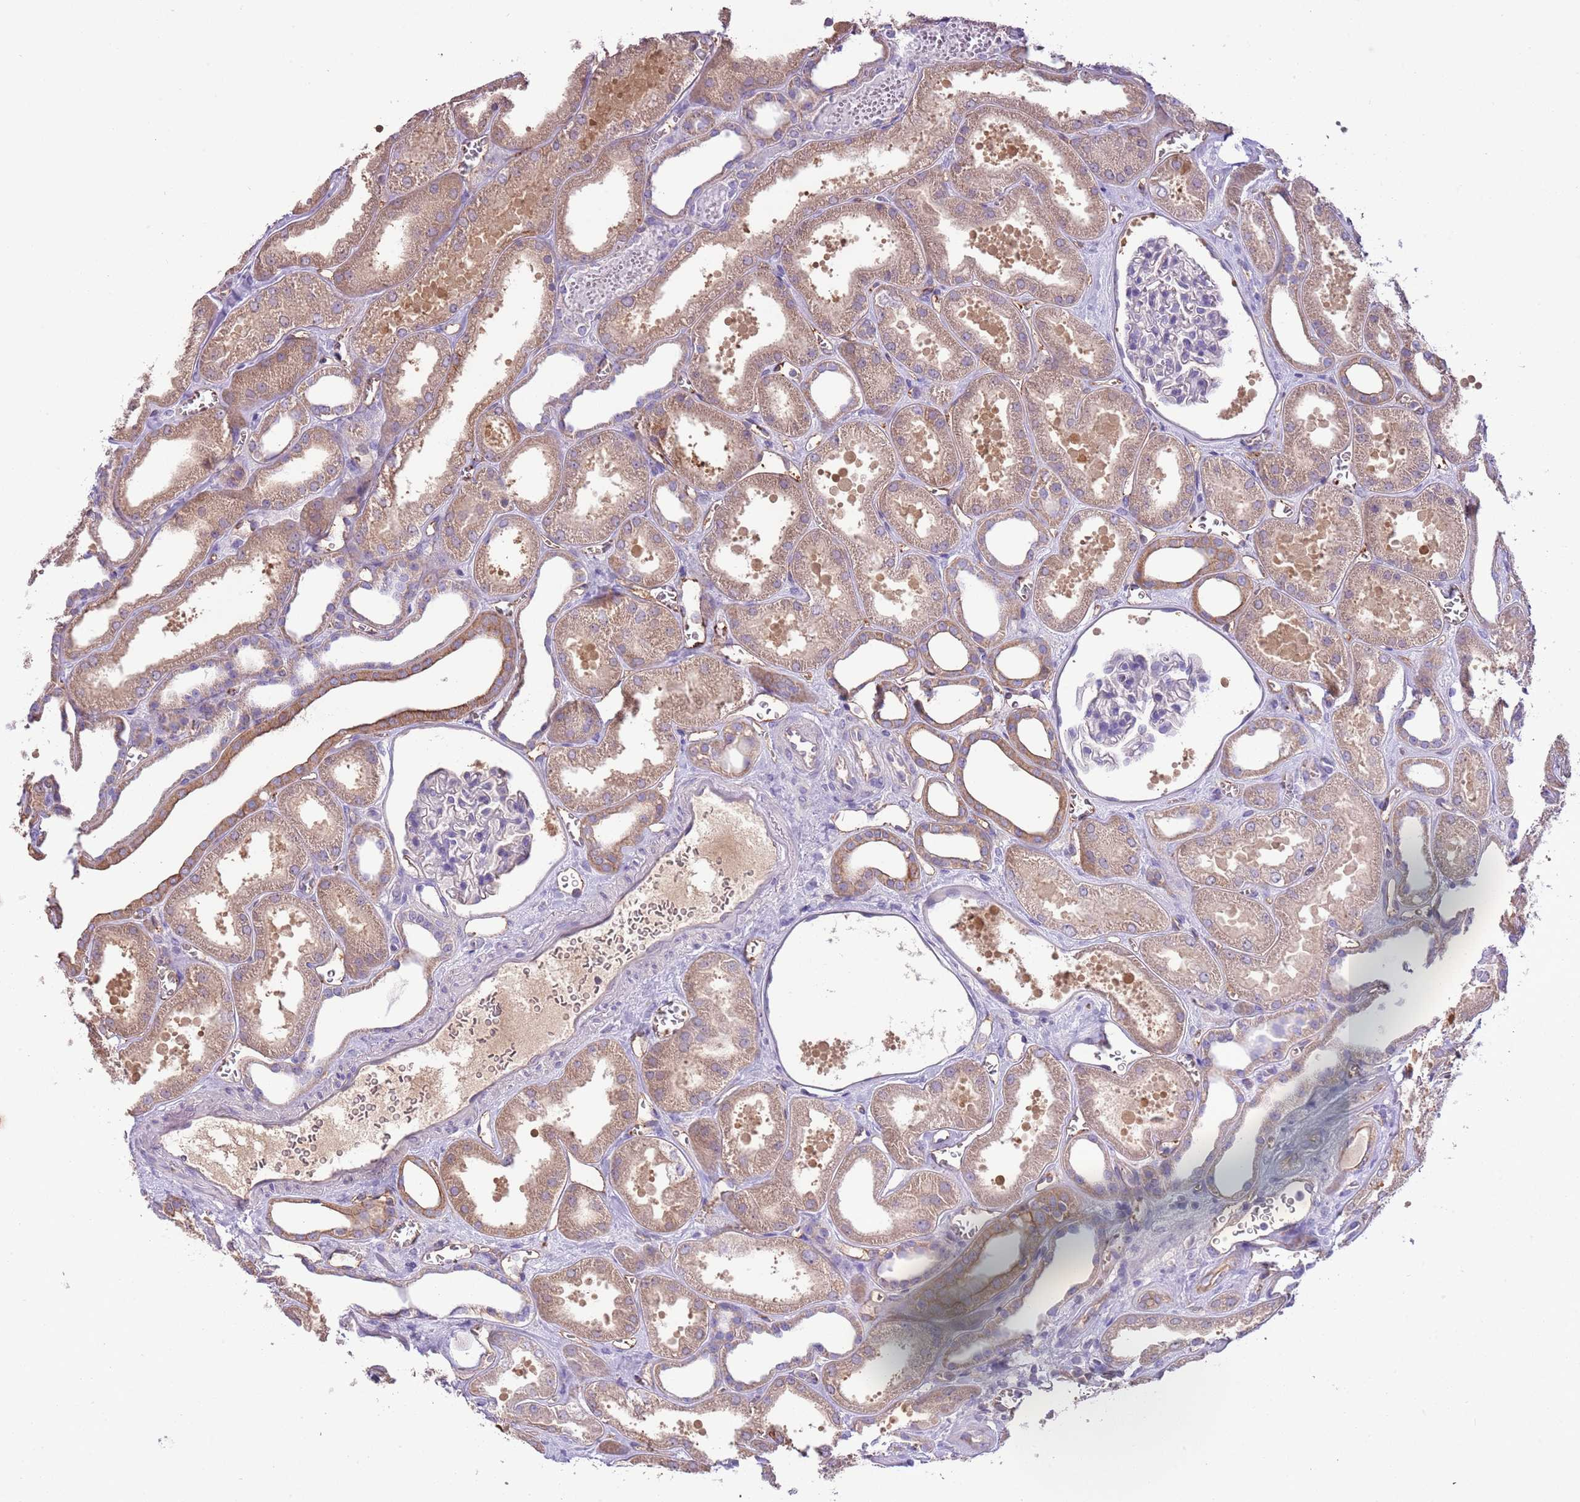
{"staining": {"intensity": "negative", "quantity": "none", "location": "none"}, "tissue": "kidney", "cell_type": "Cells in glomeruli", "image_type": "normal", "snomed": [{"axis": "morphology", "description": "Normal tissue, NOS"}, {"axis": "morphology", "description": "Adenocarcinoma, NOS"}, {"axis": "topography", "description": "Kidney"}], "caption": "An immunohistochemistry micrograph of benign kidney is shown. There is no staining in cells in glomeruli of kidney.", "gene": "HES3", "patient": {"sex": "female", "age": 68}}